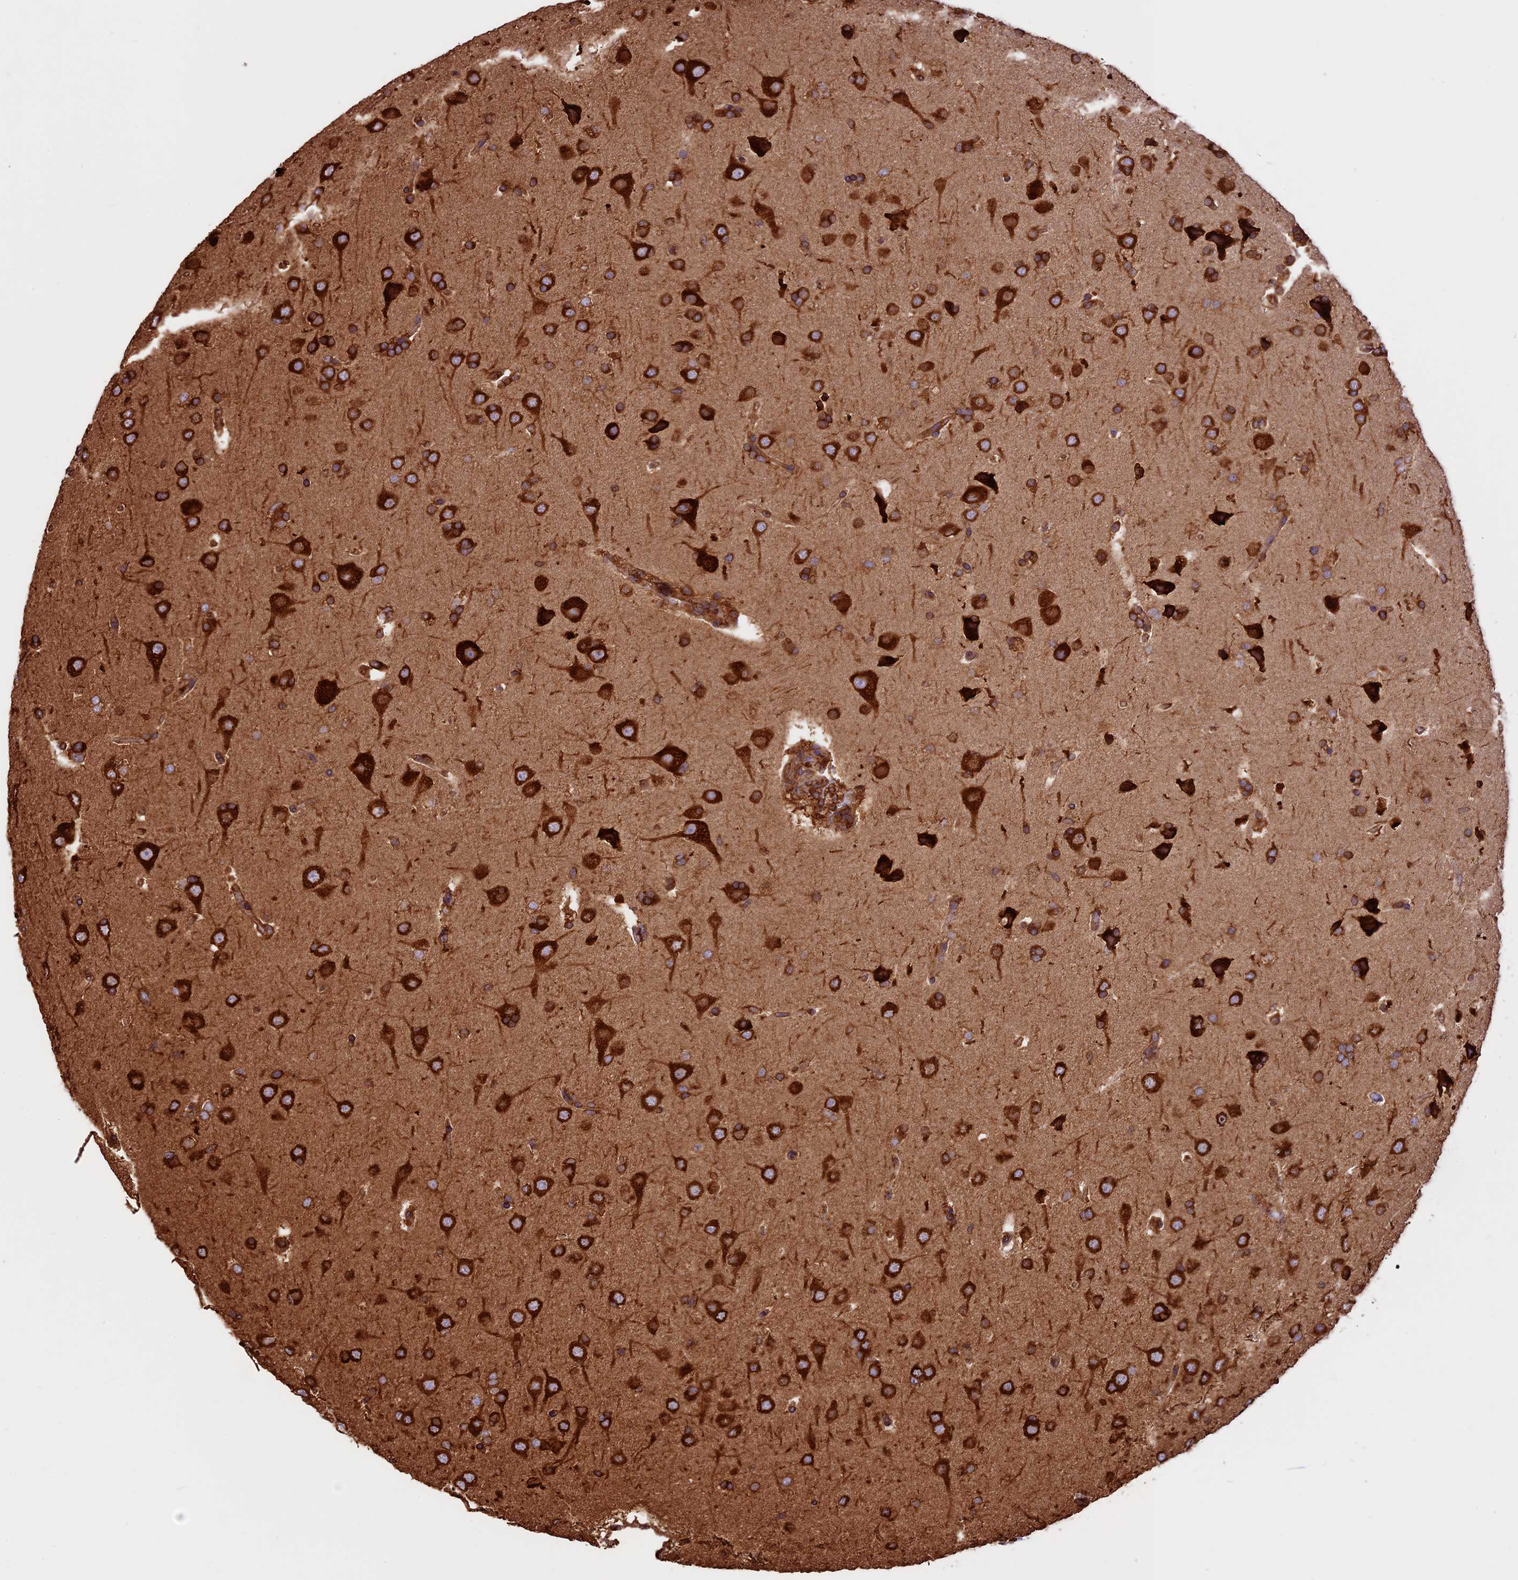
{"staining": {"intensity": "strong", "quantity": ">75%", "location": "cytoplasmic/membranous"}, "tissue": "glioma", "cell_type": "Tumor cells", "image_type": "cancer", "snomed": [{"axis": "morphology", "description": "Glioma, malignant, High grade"}, {"axis": "topography", "description": "Brain"}], "caption": "An IHC photomicrograph of tumor tissue is shown. Protein staining in brown labels strong cytoplasmic/membranous positivity in glioma within tumor cells.", "gene": "KARS1", "patient": {"sex": "male", "age": 72}}